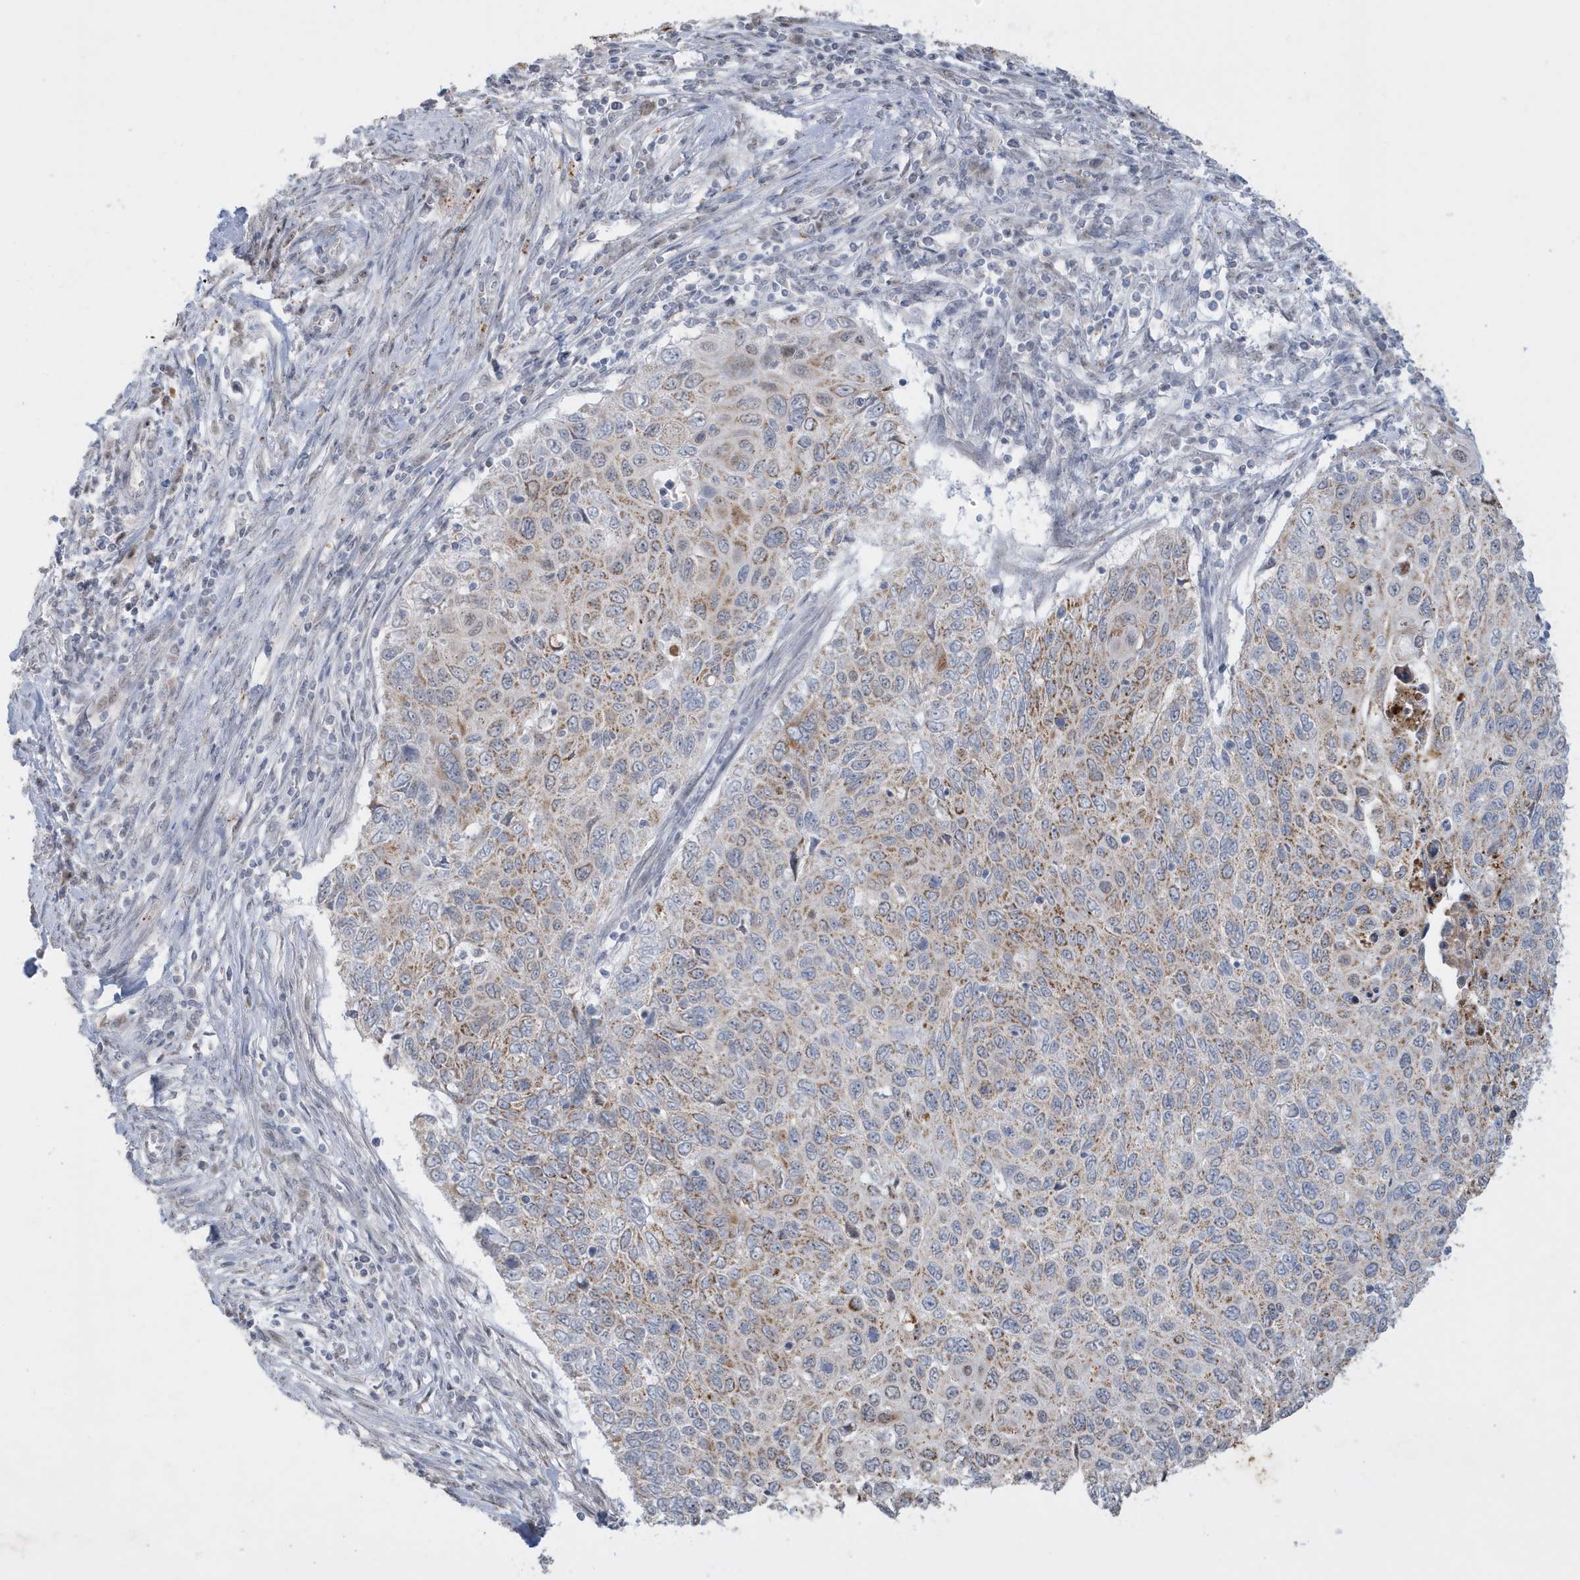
{"staining": {"intensity": "moderate", "quantity": "25%-75%", "location": "cytoplasmic/membranous"}, "tissue": "cervical cancer", "cell_type": "Tumor cells", "image_type": "cancer", "snomed": [{"axis": "morphology", "description": "Squamous cell carcinoma, NOS"}, {"axis": "topography", "description": "Cervix"}], "caption": "Protein staining demonstrates moderate cytoplasmic/membranous expression in approximately 25%-75% of tumor cells in cervical cancer (squamous cell carcinoma). The protein of interest is stained brown, and the nuclei are stained in blue (DAB (3,3'-diaminobenzidine) IHC with brightfield microscopy, high magnification).", "gene": "FNDC1", "patient": {"sex": "female", "age": 70}}